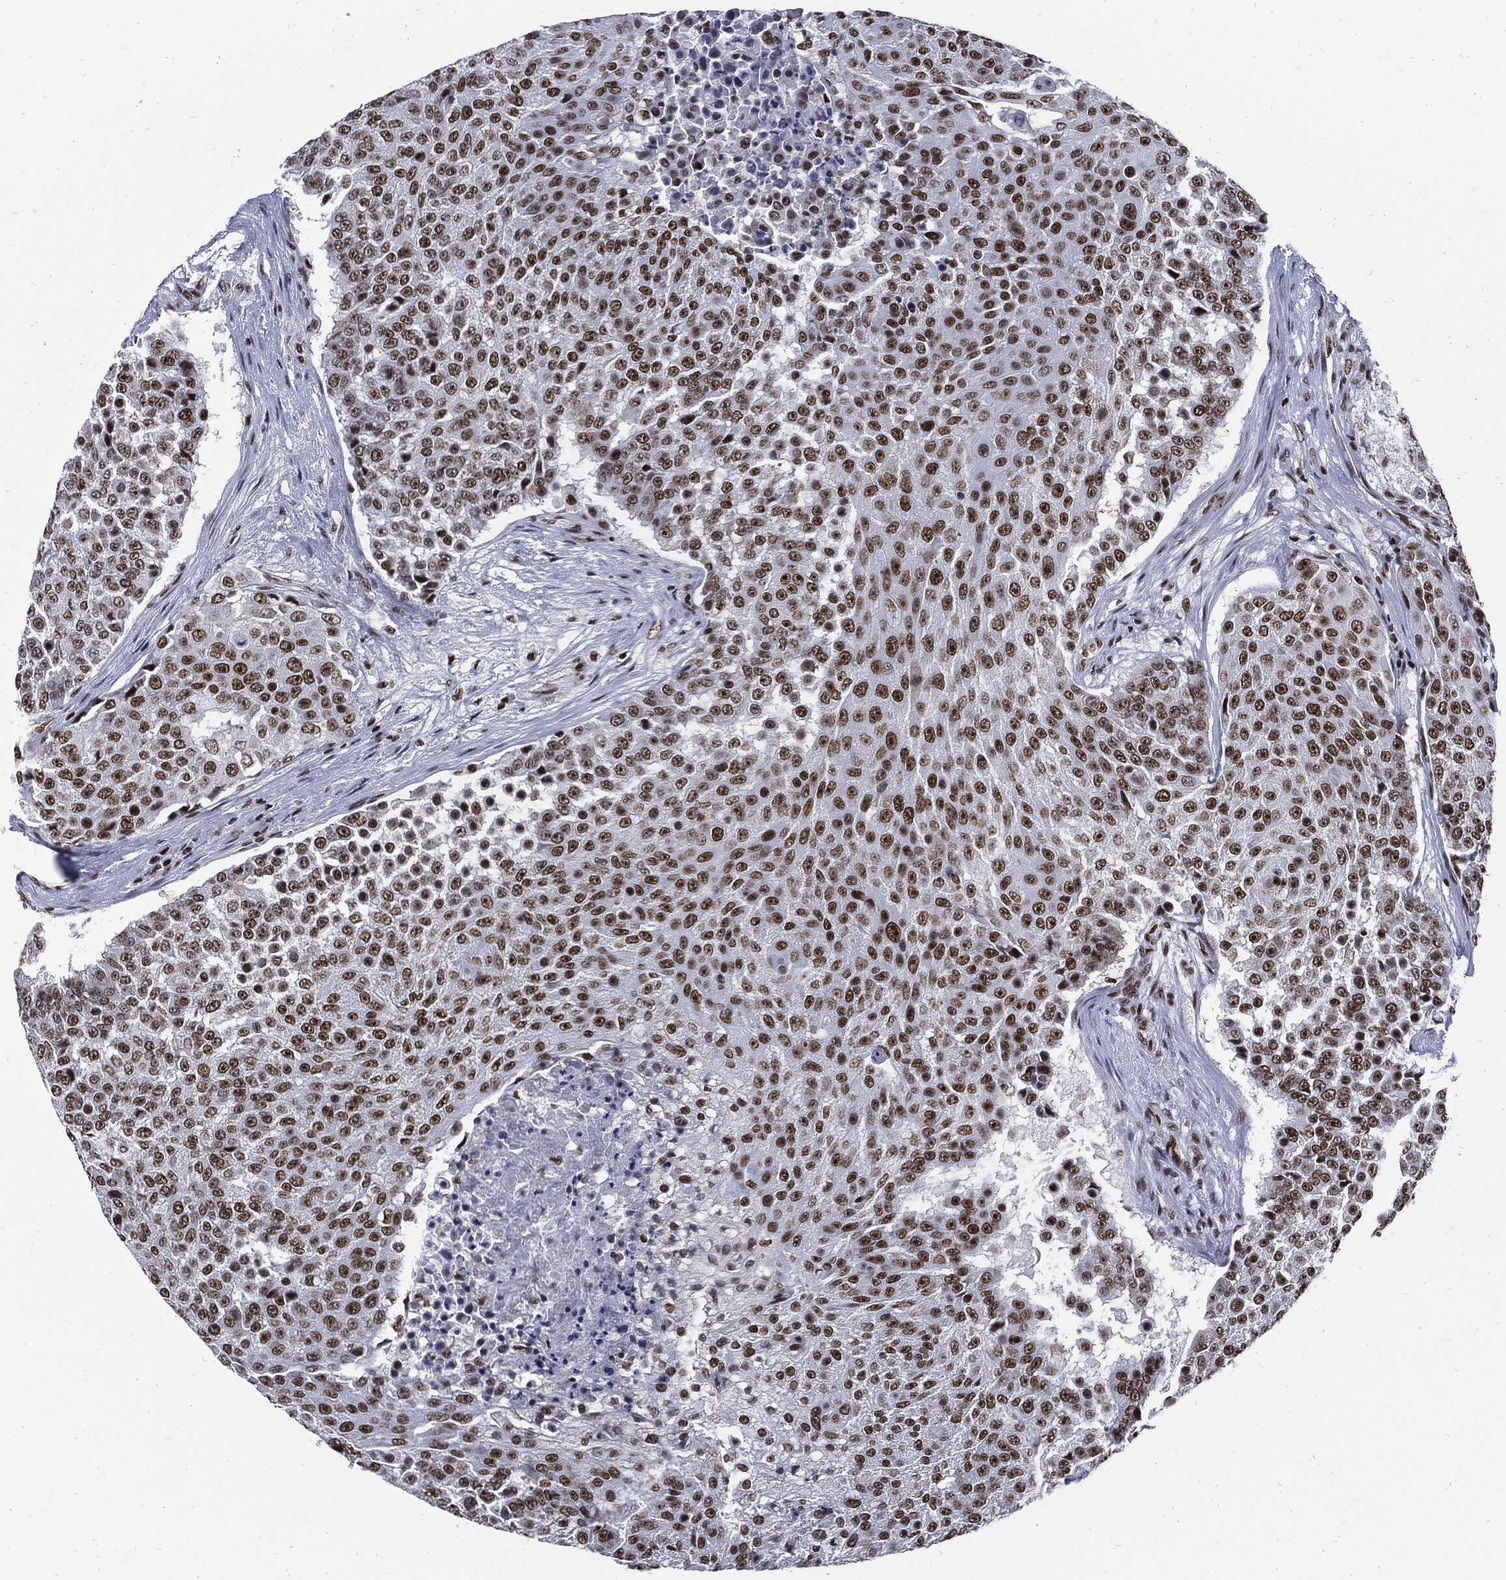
{"staining": {"intensity": "strong", "quantity": ">75%", "location": "nuclear"}, "tissue": "urothelial cancer", "cell_type": "Tumor cells", "image_type": "cancer", "snomed": [{"axis": "morphology", "description": "Urothelial carcinoma, High grade"}, {"axis": "topography", "description": "Urinary bladder"}], "caption": "The photomicrograph reveals immunohistochemical staining of urothelial cancer. There is strong nuclear expression is appreciated in about >75% of tumor cells.", "gene": "TERF2", "patient": {"sex": "female", "age": 63}}